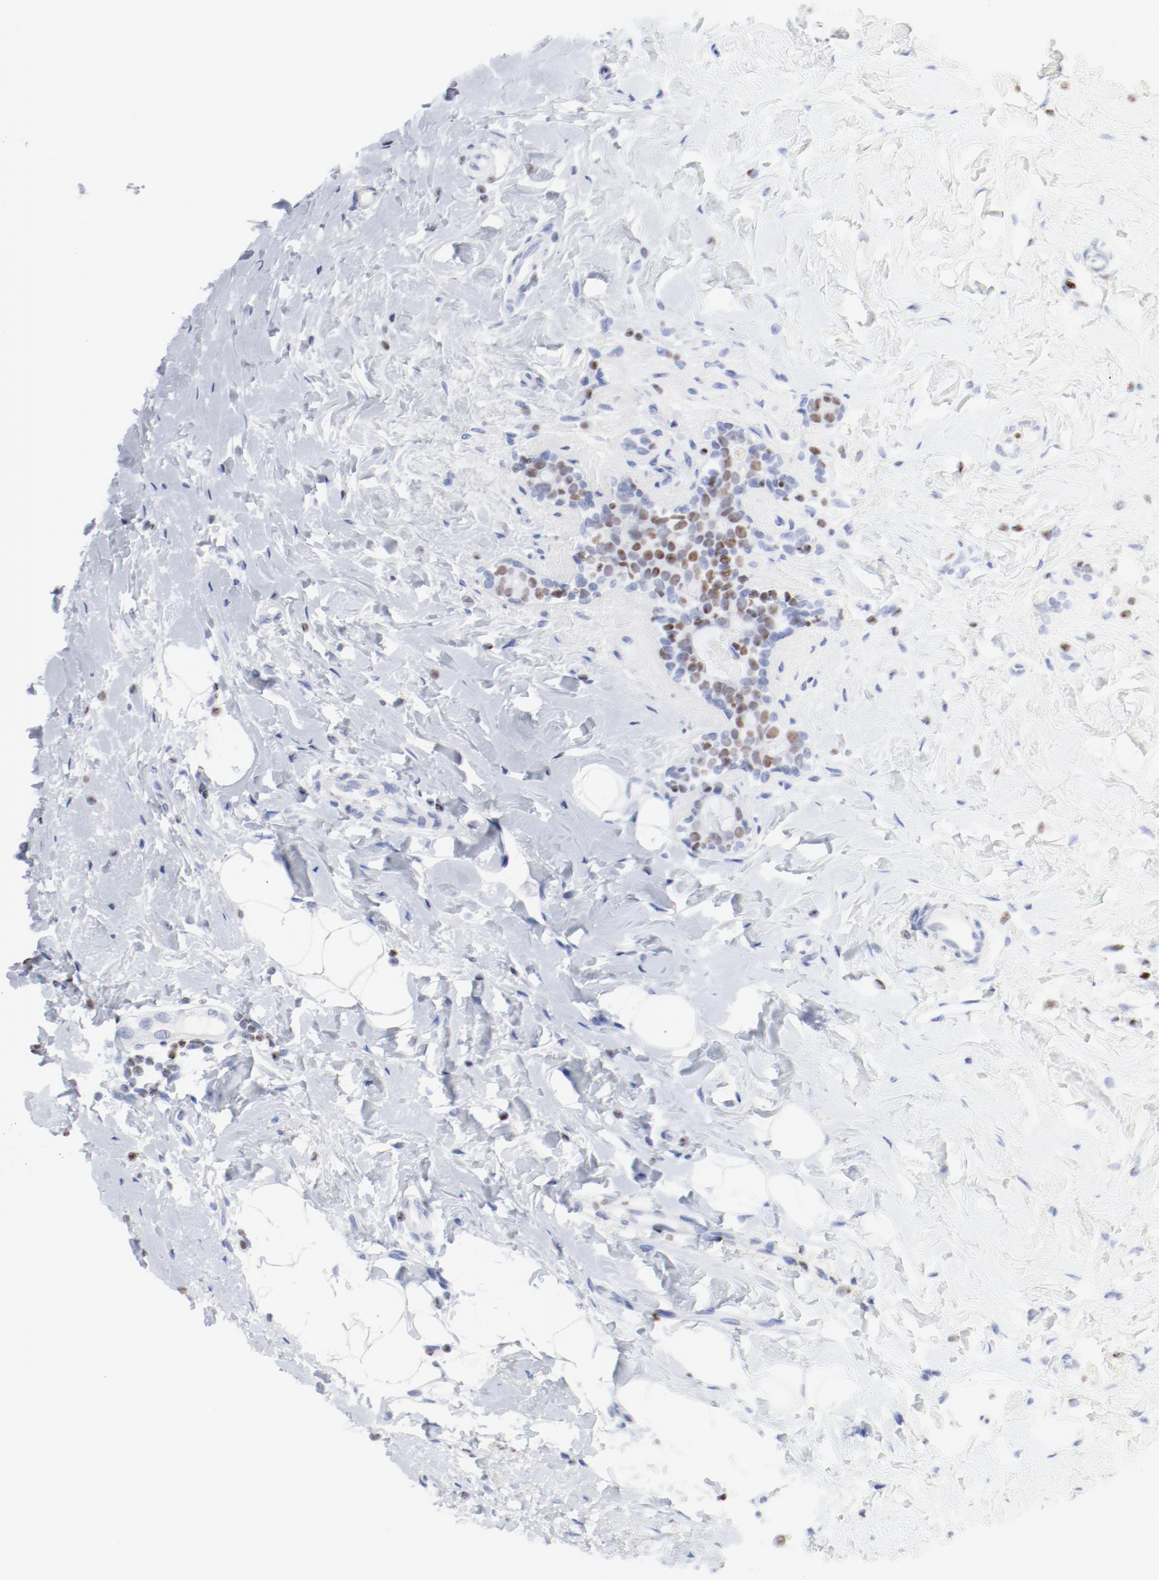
{"staining": {"intensity": "strong", "quantity": ">75%", "location": "nuclear"}, "tissue": "breast cancer", "cell_type": "Tumor cells", "image_type": "cancer", "snomed": [{"axis": "morphology", "description": "Normal tissue, NOS"}, {"axis": "morphology", "description": "Lobular carcinoma"}, {"axis": "topography", "description": "Breast"}], "caption": "Immunohistochemistry photomicrograph of neoplastic tissue: breast cancer stained using immunohistochemistry exhibits high levels of strong protein expression localized specifically in the nuclear of tumor cells, appearing as a nuclear brown color.", "gene": "SMARCC2", "patient": {"sex": "female", "age": 47}}